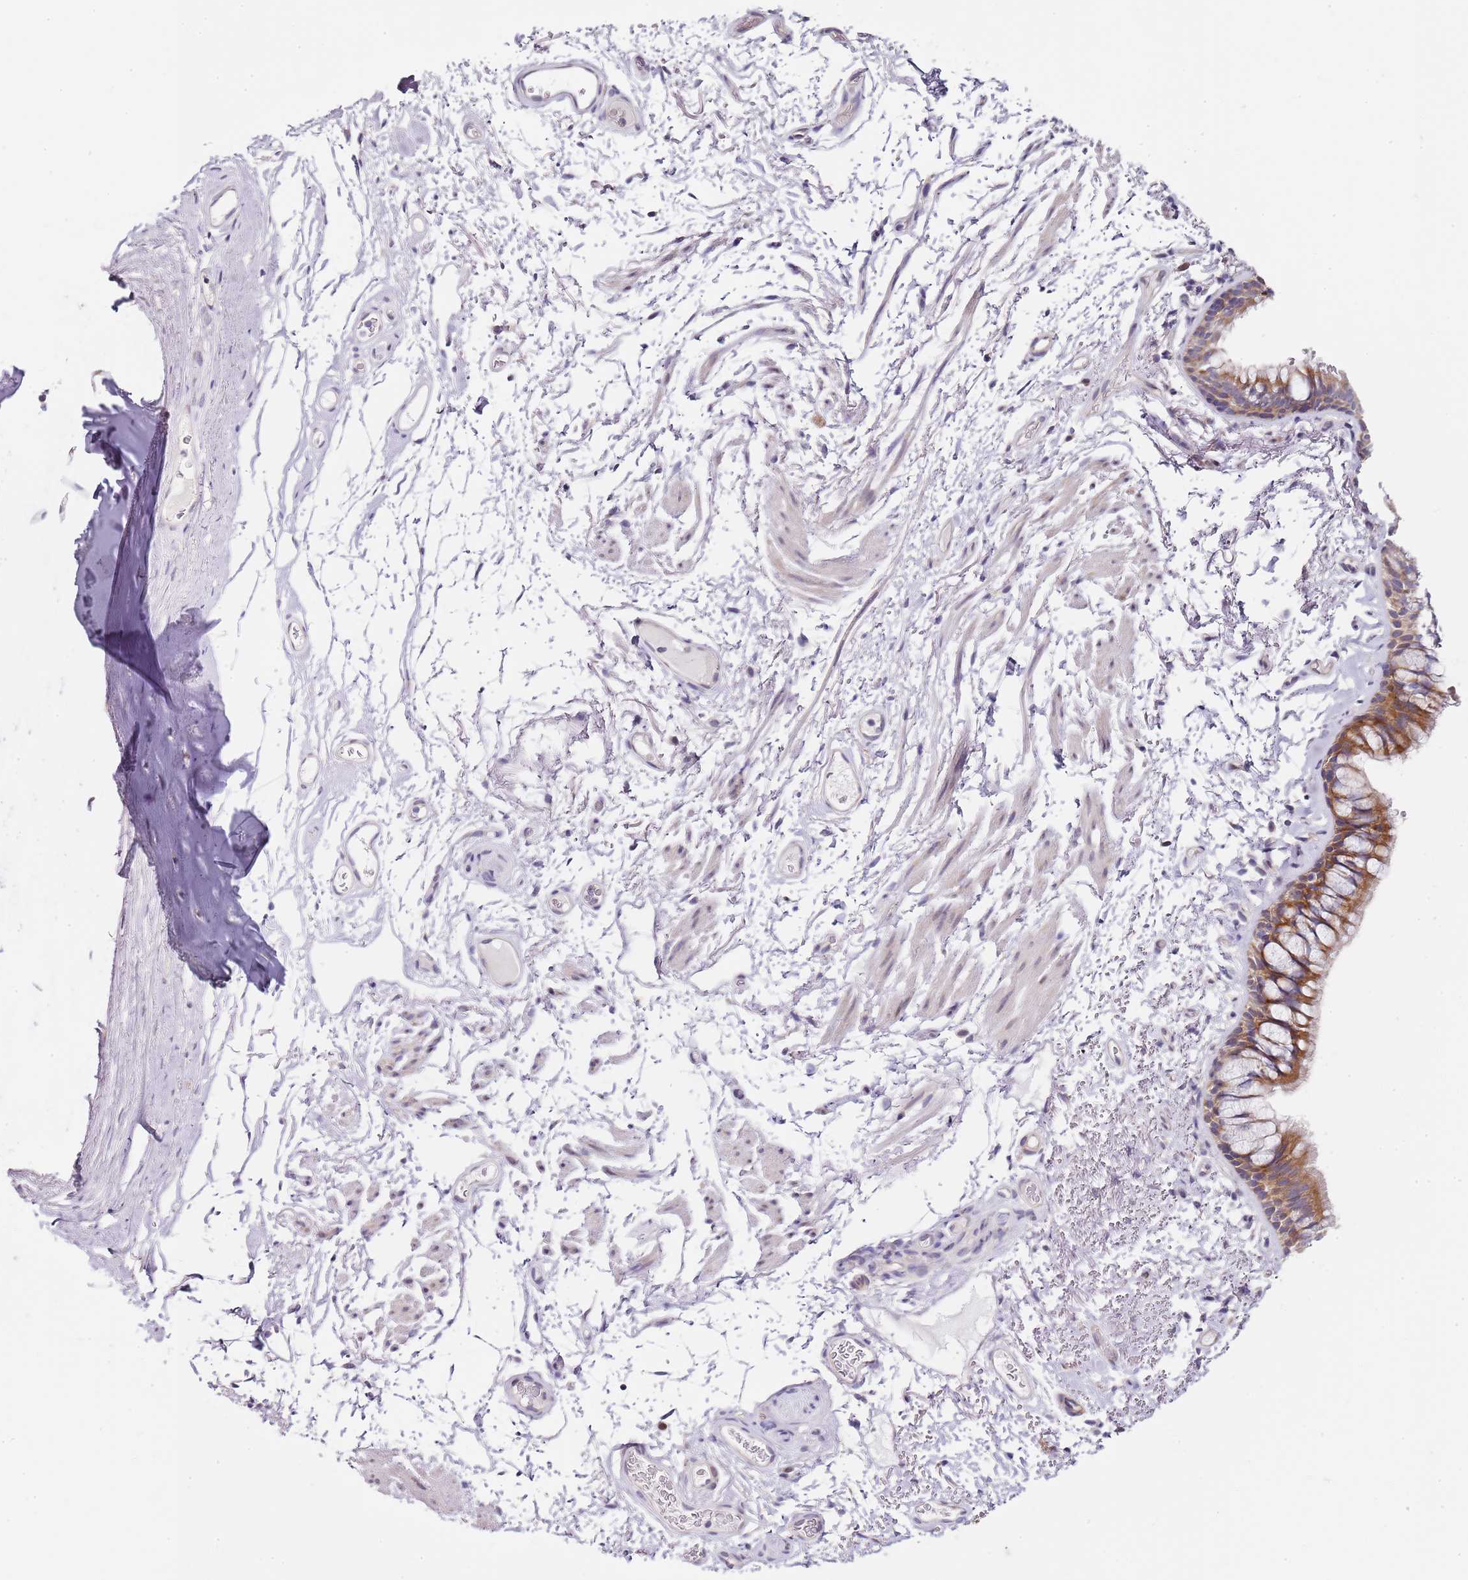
{"staining": {"intensity": "moderate", "quantity": ">75%", "location": "cytoplasmic/membranous"}, "tissue": "bronchus", "cell_type": "Respiratory epithelial cells", "image_type": "normal", "snomed": [{"axis": "morphology", "description": "Normal tissue, NOS"}, {"axis": "topography", "description": "Cartilage tissue"}, {"axis": "topography", "description": "Bronchus"}], "caption": "High-magnification brightfield microscopy of normal bronchus stained with DAB (3,3'-diaminobenzidine) (brown) and counterstained with hematoxylin (blue). respiratory epithelial cells exhibit moderate cytoplasmic/membranous staining is present in approximately>75% of cells. Nuclei are stained in blue.", "gene": "TBC1D9", "patient": {"sex": "female", "age": 73}}